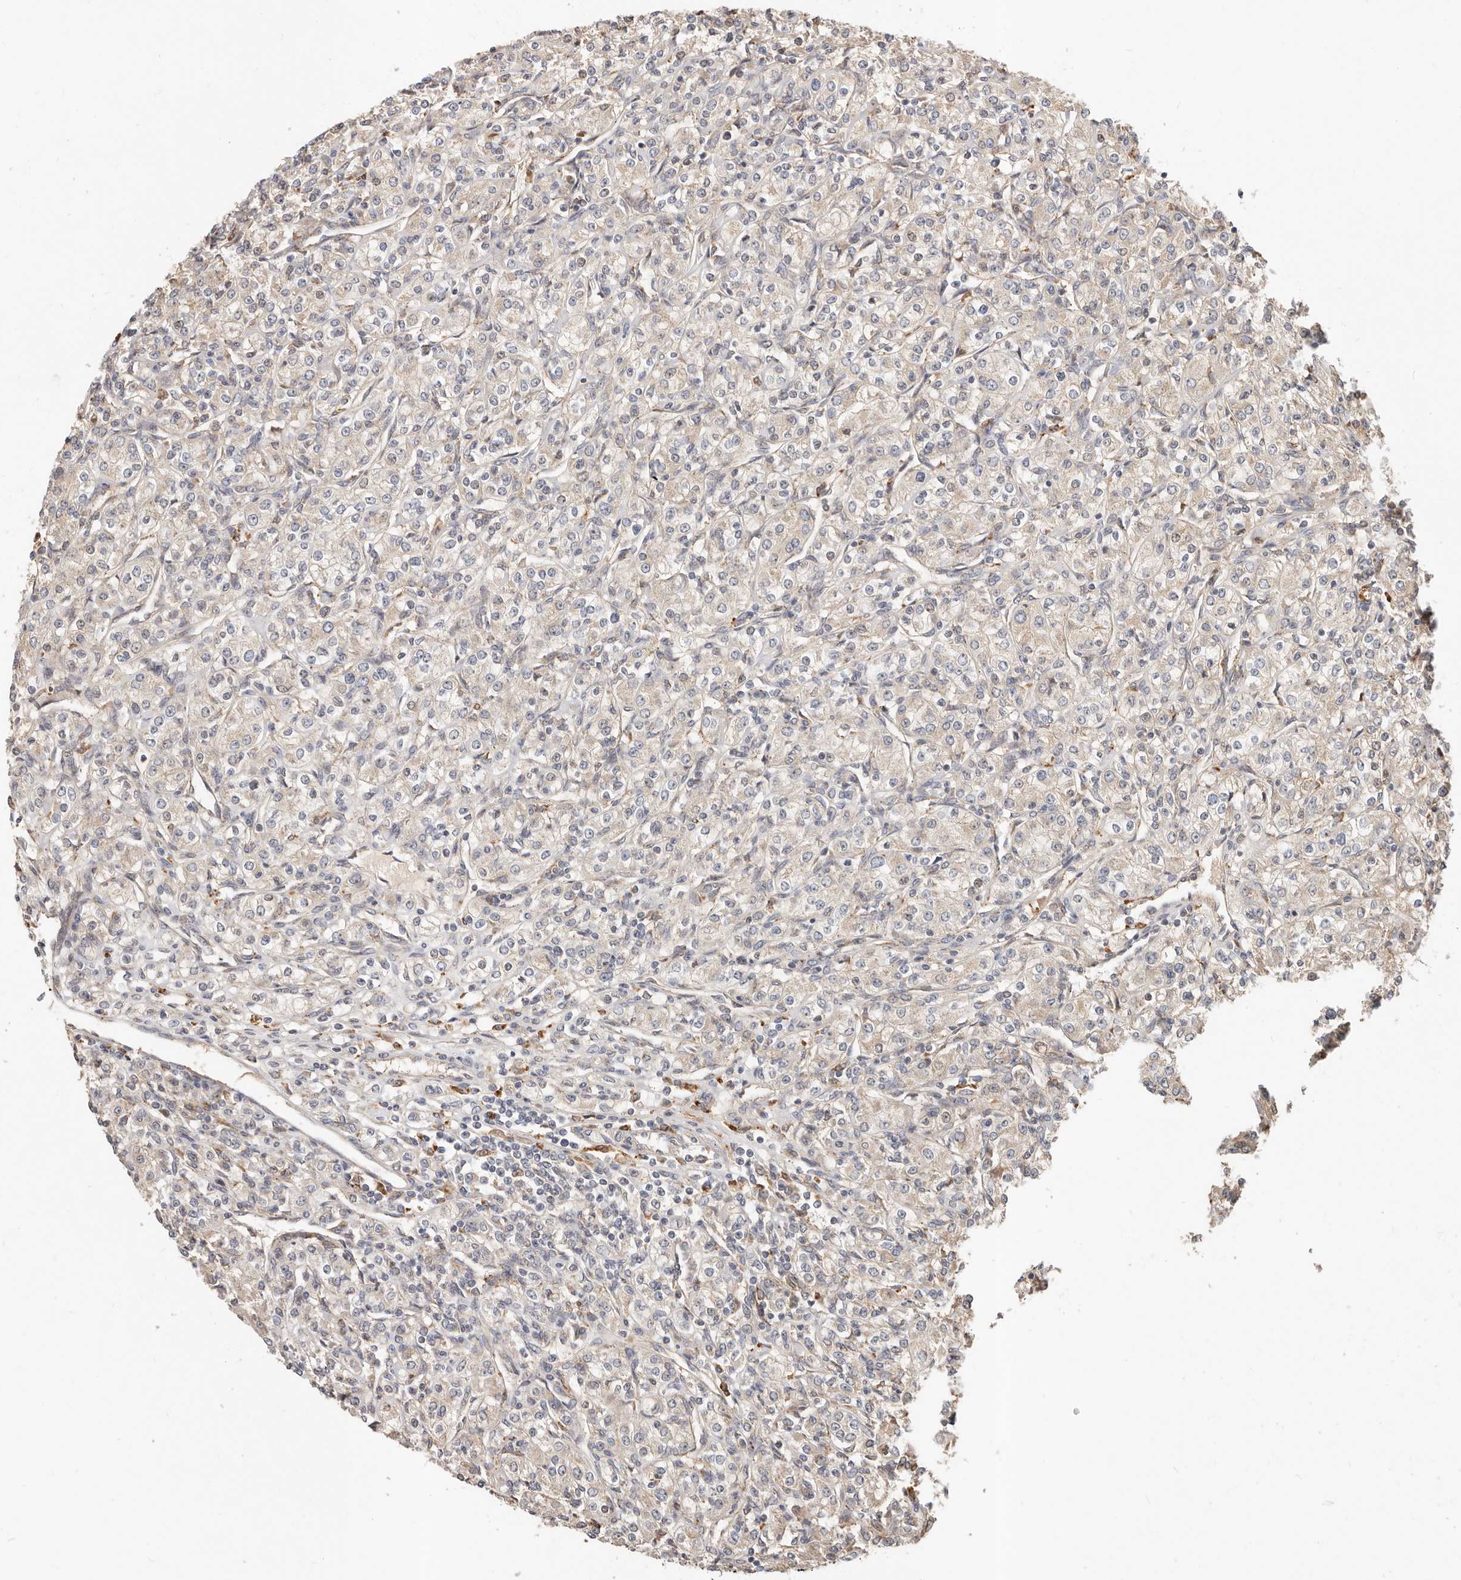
{"staining": {"intensity": "negative", "quantity": "none", "location": "none"}, "tissue": "renal cancer", "cell_type": "Tumor cells", "image_type": "cancer", "snomed": [{"axis": "morphology", "description": "Adenocarcinoma, NOS"}, {"axis": "topography", "description": "Kidney"}], "caption": "The image demonstrates no significant positivity in tumor cells of renal cancer.", "gene": "ZRANB1", "patient": {"sex": "male", "age": 77}}